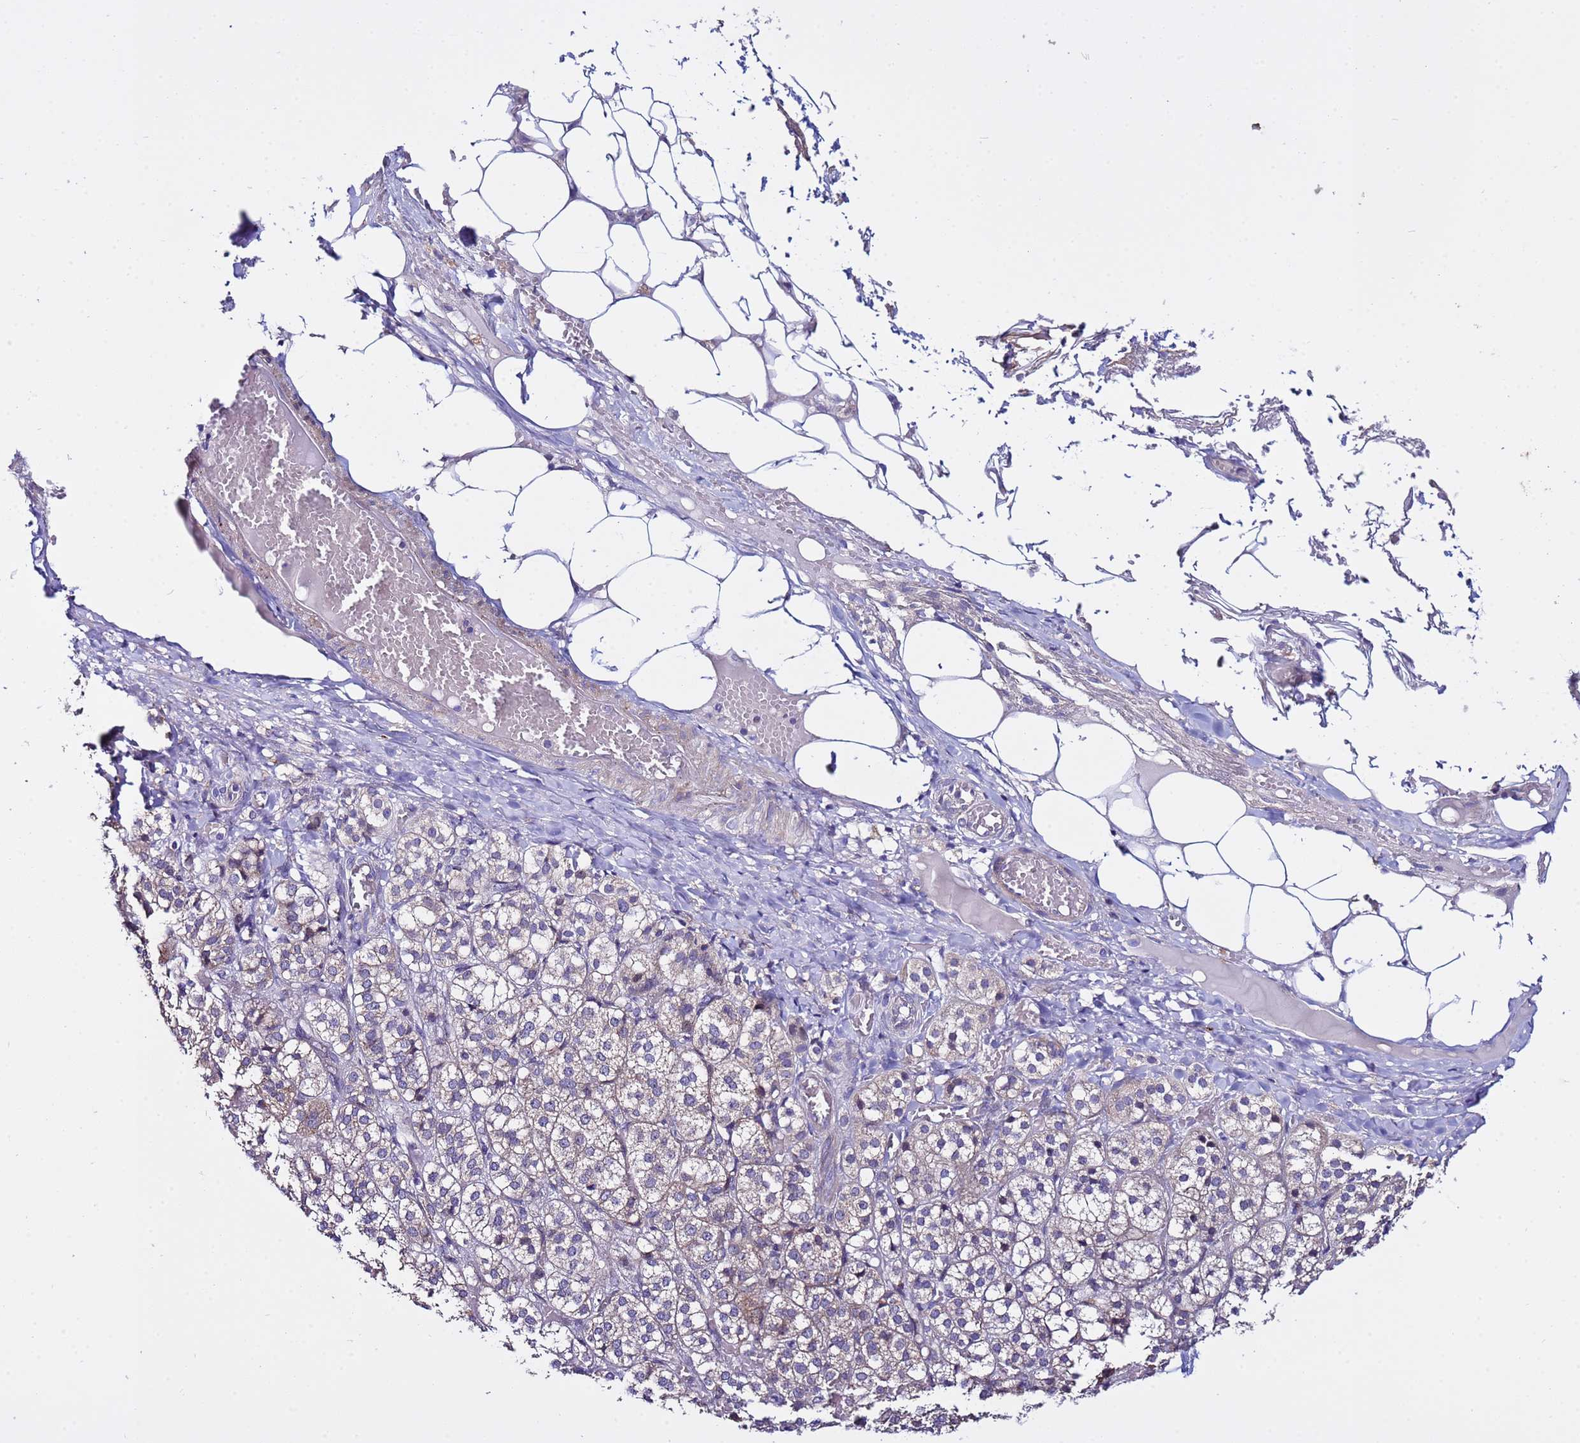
{"staining": {"intensity": "moderate", "quantity": "<25%", "location": "cytoplasmic/membranous"}, "tissue": "adrenal gland", "cell_type": "Glandular cells", "image_type": "normal", "snomed": [{"axis": "morphology", "description": "Normal tissue, NOS"}, {"axis": "topography", "description": "Adrenal gland"}], "caption": "Immunohistochemistry (IHC) micrograph of normal human adrenal gland stained for a protein (brown), which demonstrates low levels of moderate cytoplasmic/membranous positivity in approximately <25% of glandular cells.", "gene": "IGSF11", "patient": {"sex": "female", "age": 61}}